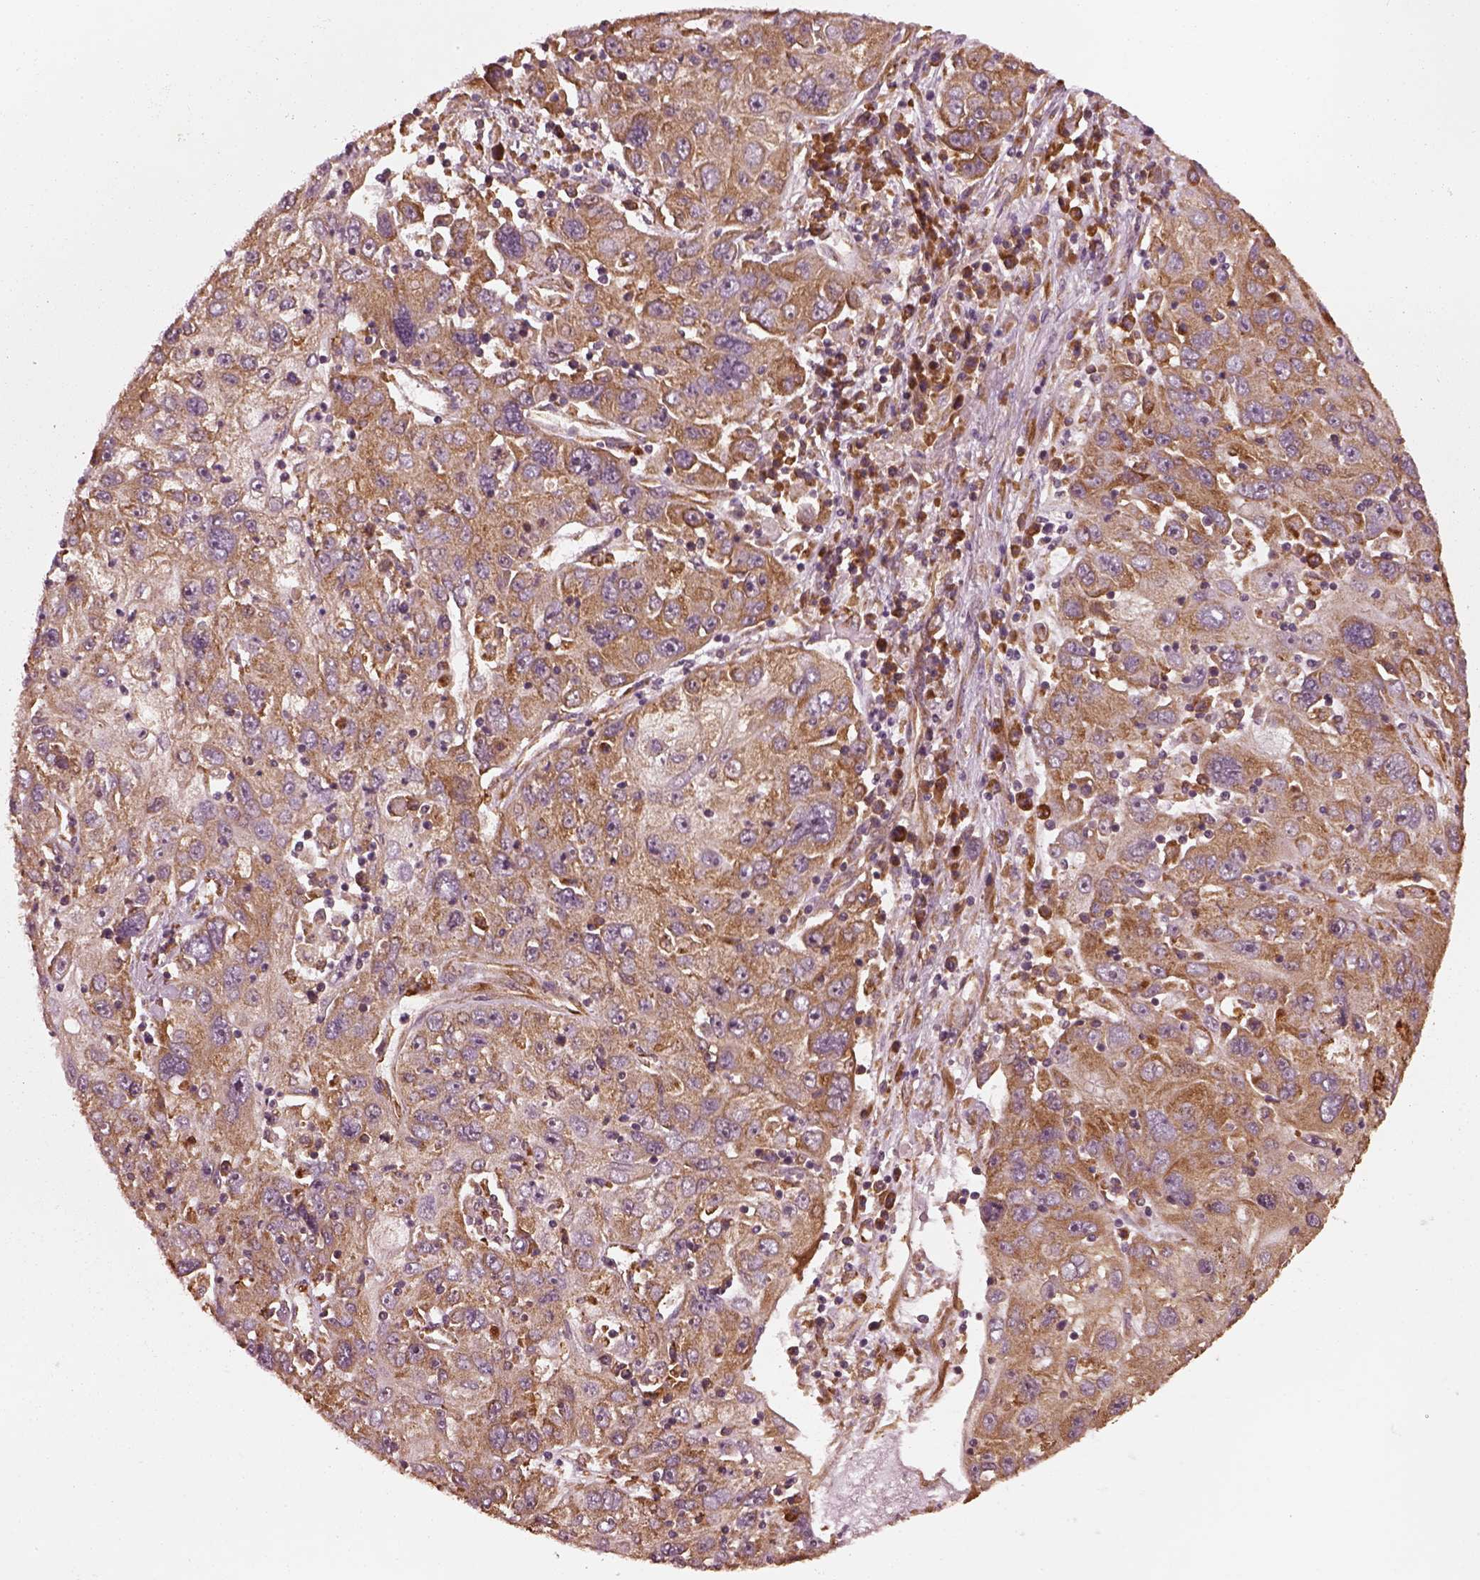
{"staining": {"intensity": "moderate", "quantity": ">75%", "location": "cytoplasmic/membranous"}, "tissue": "stomach cancer", "cell_type": "Tumor cells", "image_type": "cancer", "snomed": [{"axis": "morphology", "description": "Adenocarcinoma, NOS"}, {"axis": "topography", "description": "Stomach"}], "caption": "Stomach cancer (adenocarcinoma) stained for a protein (brown) shows moderate cytoplasmic/membranous positive positivity in approximately >75% of tumor cells.", "gene": "RPS5", "patient": {"sex": "male", "age": 56}}